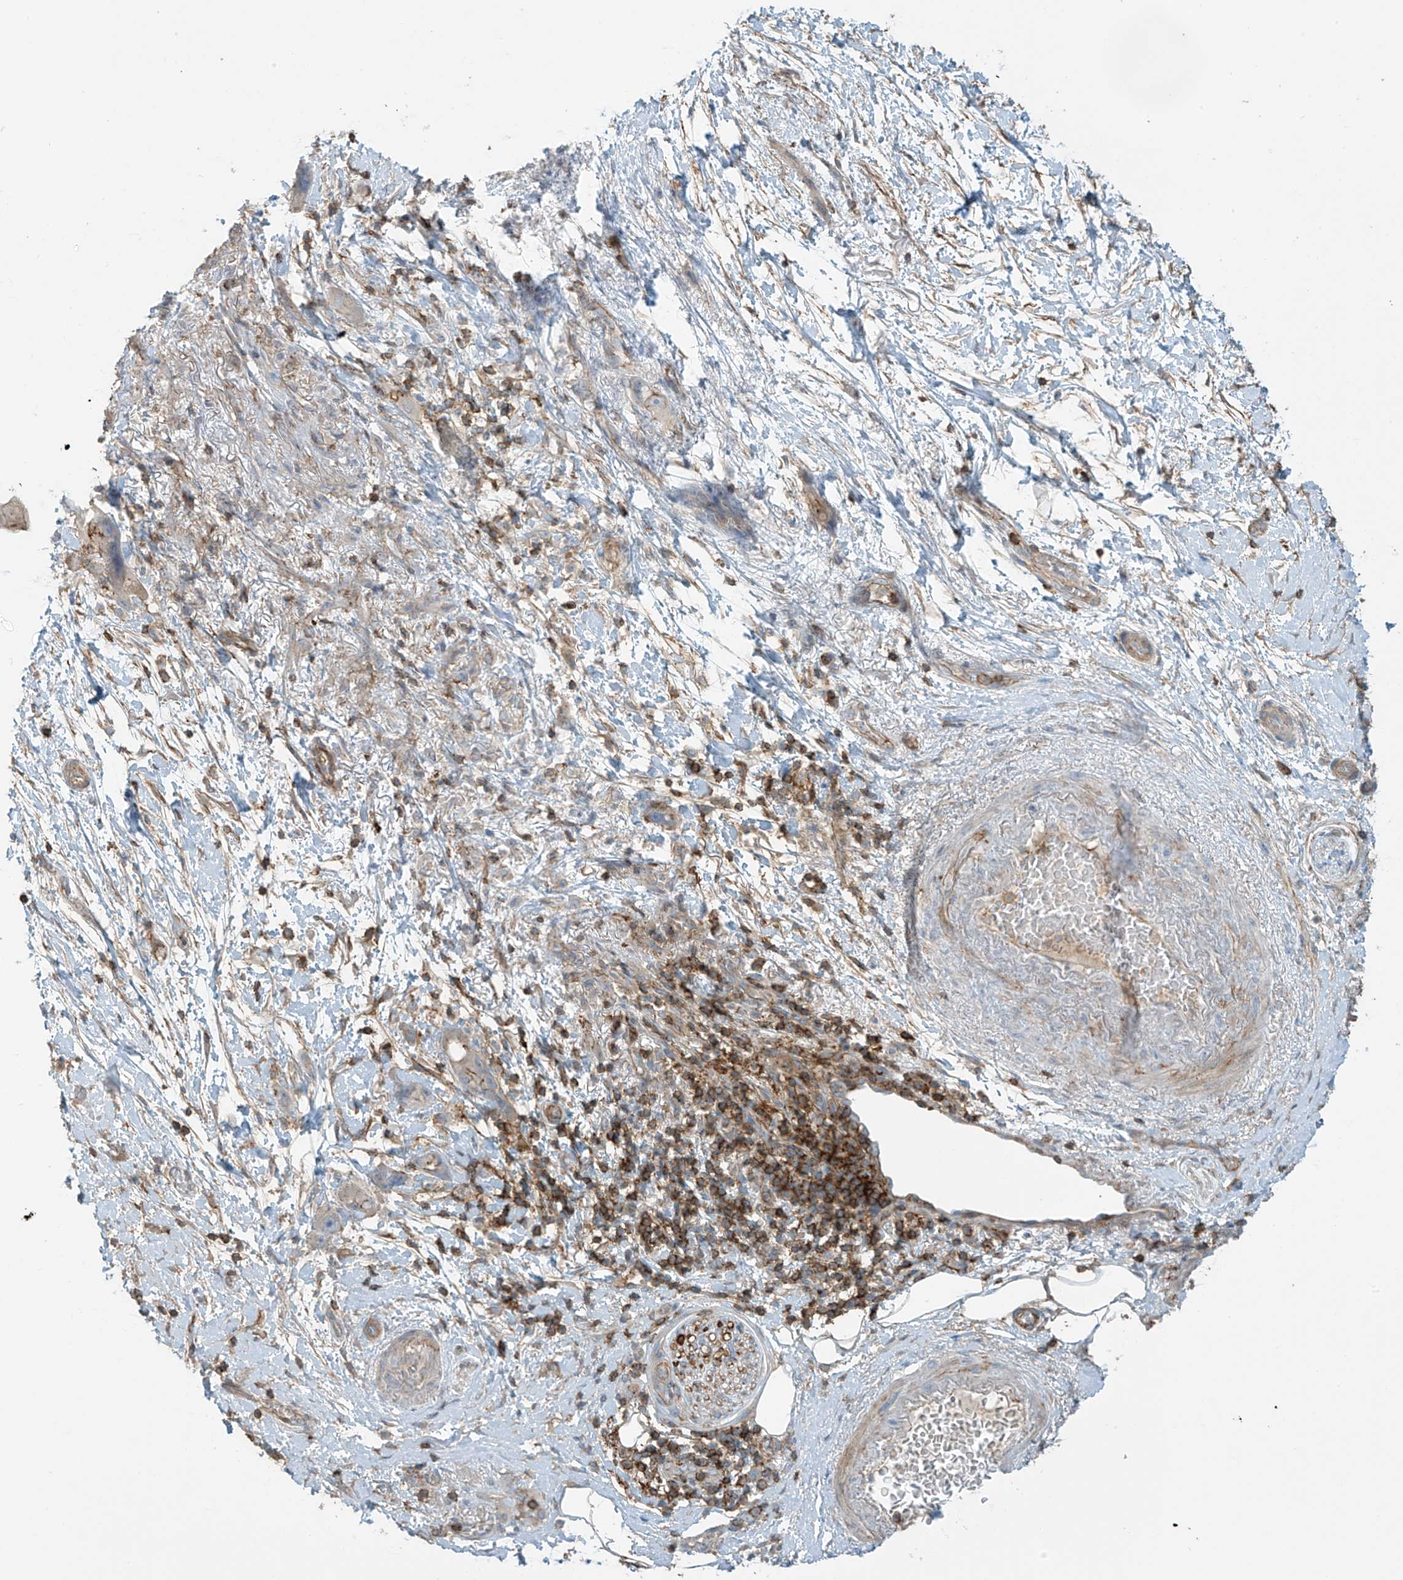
{"staining": {"intensity": "negative", "quantity": "none", "location": "none"}, "tissue": "pancreatic cancer", "cell_type": "Tumor cells", "image_type": "cancer", "snomed": [{"axis": "morphology", "description": "Normal tissue, NOS"}, {"axis": "morphology", "description": "Adenocarcinoma, NOS"}, {"axis": "topography", "description": "Pancreas"}], "caption": "Tumor cells show no significant protein expression in pancreatic cancer.", "gene": "SLC9A2", "patient": {"sex": "female", "age": 68}}